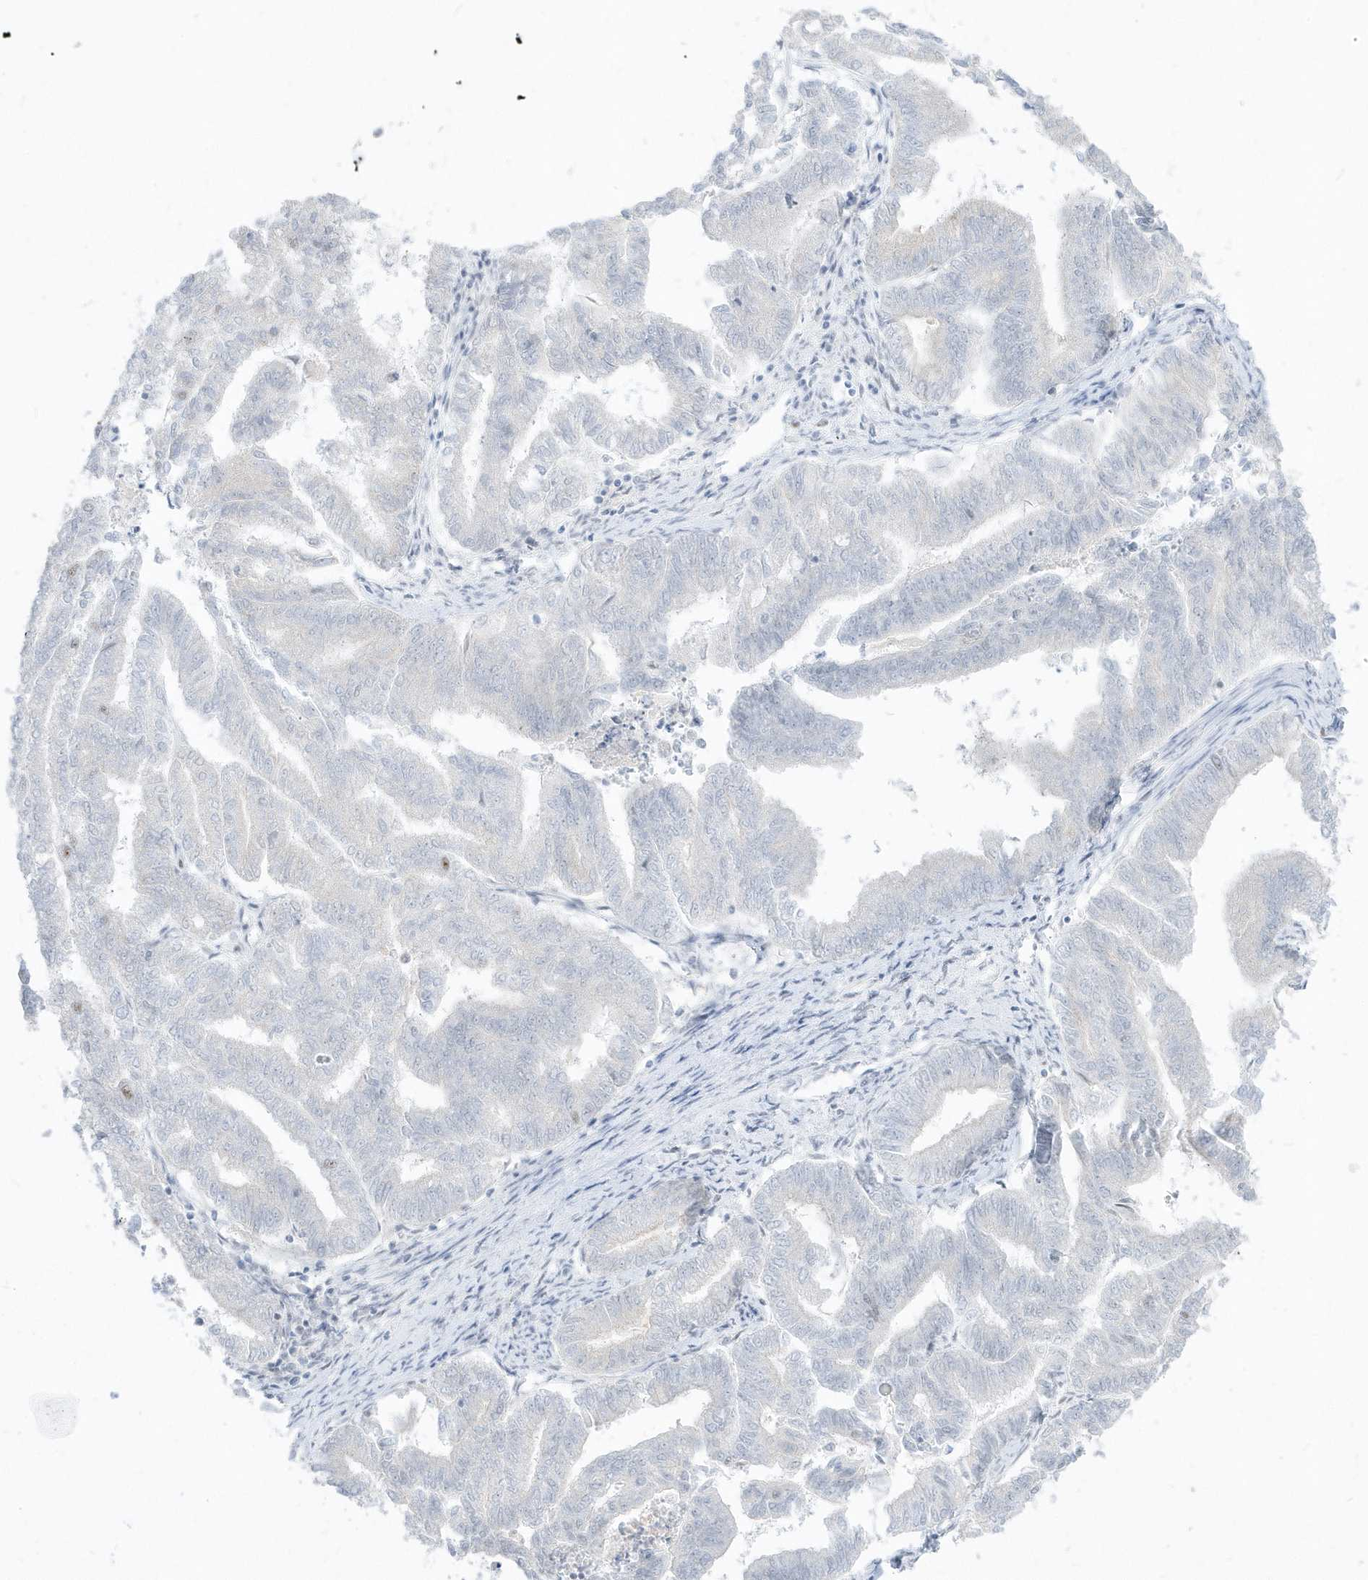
{"staining": {"intensity": "negative", "quantity": "none", "location": "none"}, "tissue": "endometrial cancer", "cell_type": "Tumor cells", "image_type": "cancer", "snomed": [{"axis": "morphology", "description": "Adenocarcinoma, NOS"}, {"axis": "topography", "description": "Endometrium"}], "caption": "High magnification brightfield microscopy of adenocarcinoma (endometrial) stained with DAB (3,3'-diaminobenzidine) (brown) and counterstained with hematoxylin (blue): tumor cells show no significant positivity.", "gene": "PLEKHN1", "patient": {"sex": "female", "age": 79}}